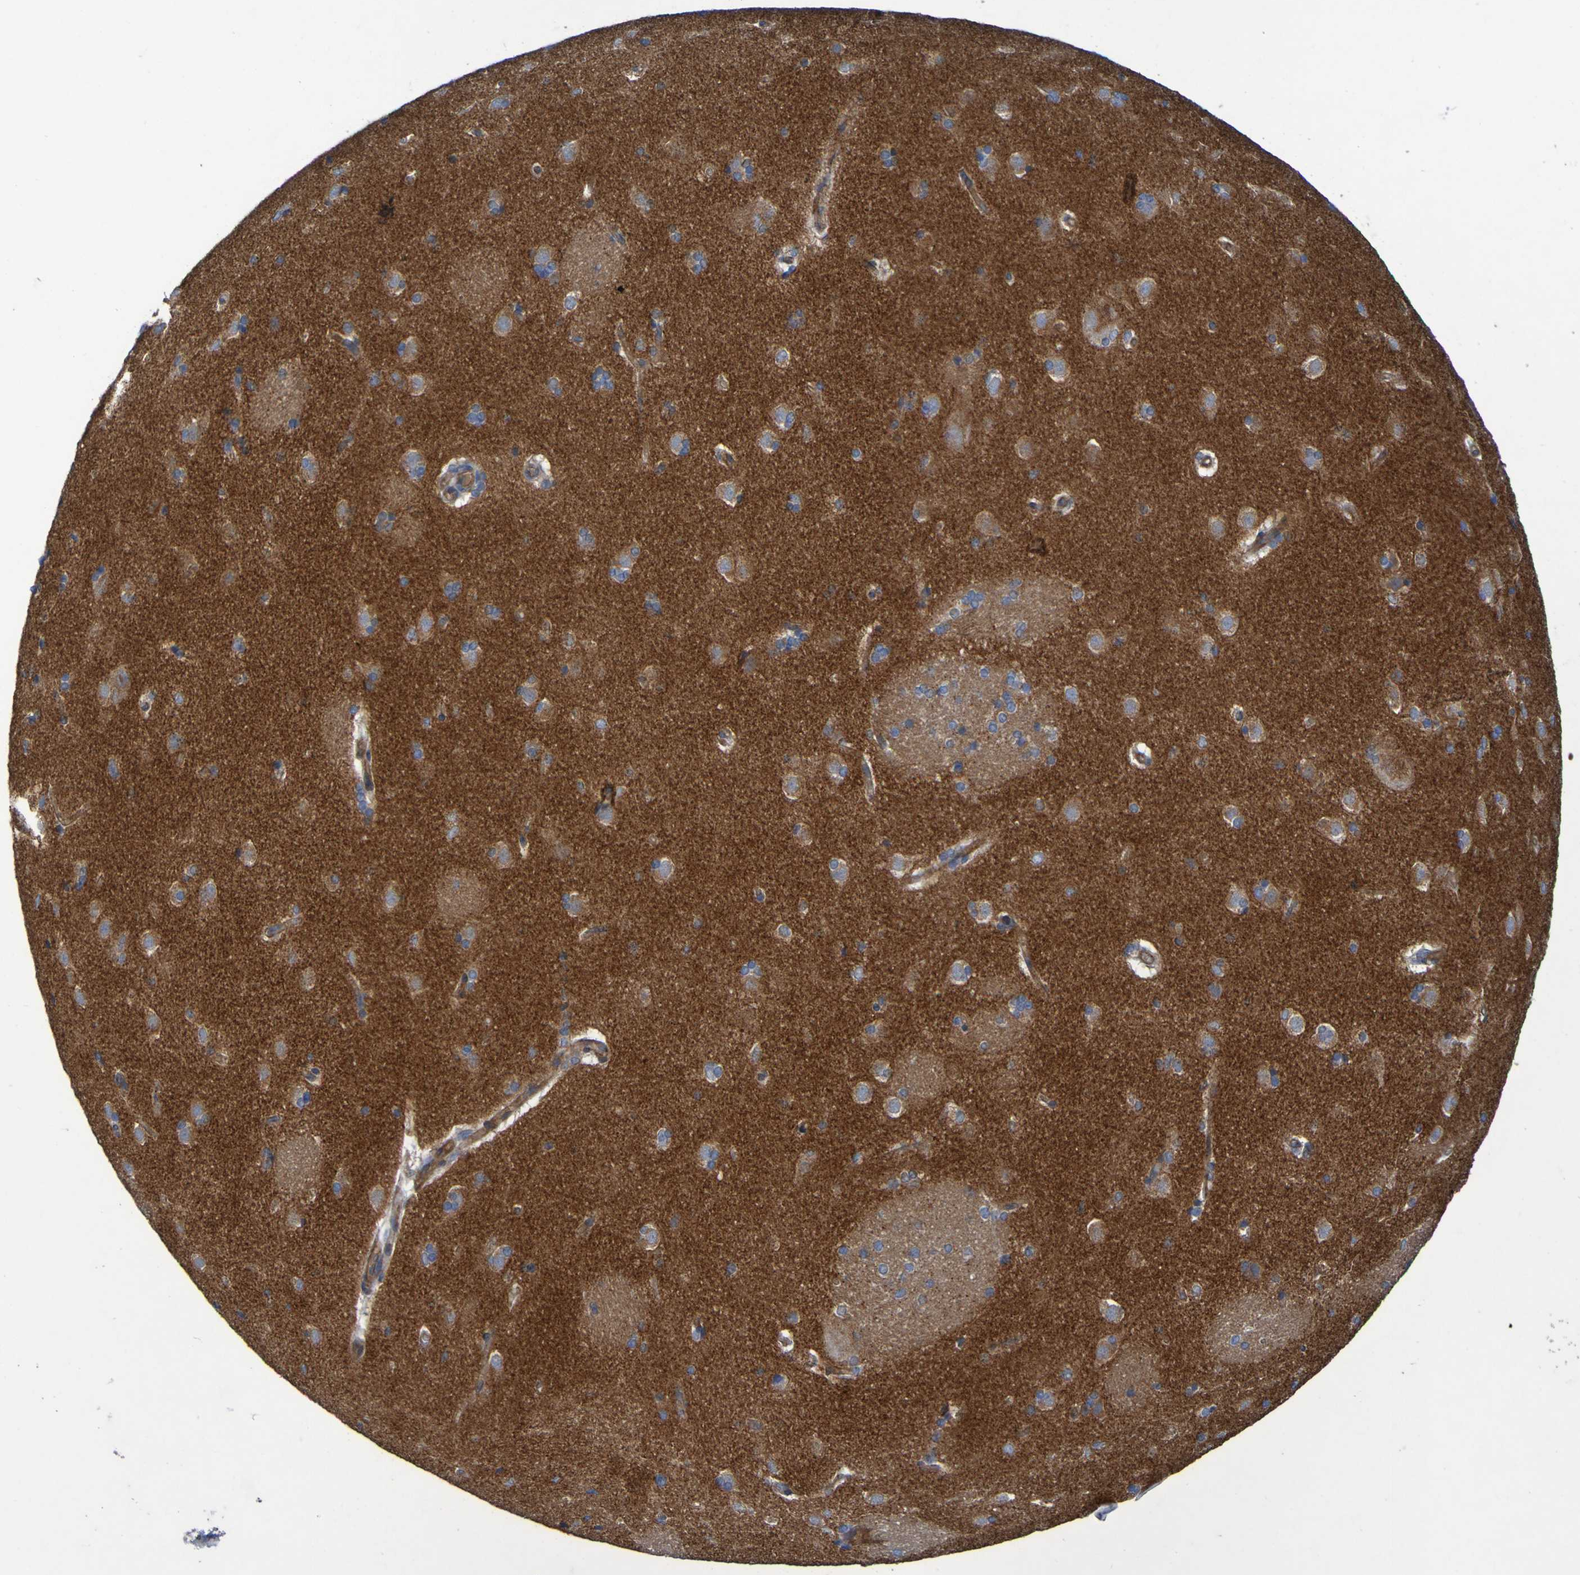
{"staining": {"intensity": "moderate", "quantity": "<25%", "location": "cytoplasmic/membranous"}, "tissue": "caudate", "cell_type": "Glial cells", "image_type": "normal", "snomed": [{"axis": "morphology", "description": "Normal tissue, NOS"}, {"axis": "topography", "description": "Lateral ventricle wall"}], "caption": "IHC image of unremarkable caudate: caudate stained using immunohistochemistry demonstrates low levels of moderate protein expression localized specifically in the cytoplasmic/membranous of glial cells, appearing as a cytoplasmic/membranous brown color.", "gene": "ARHGEF16", "patient": {"sex": "female", "age": 19}}